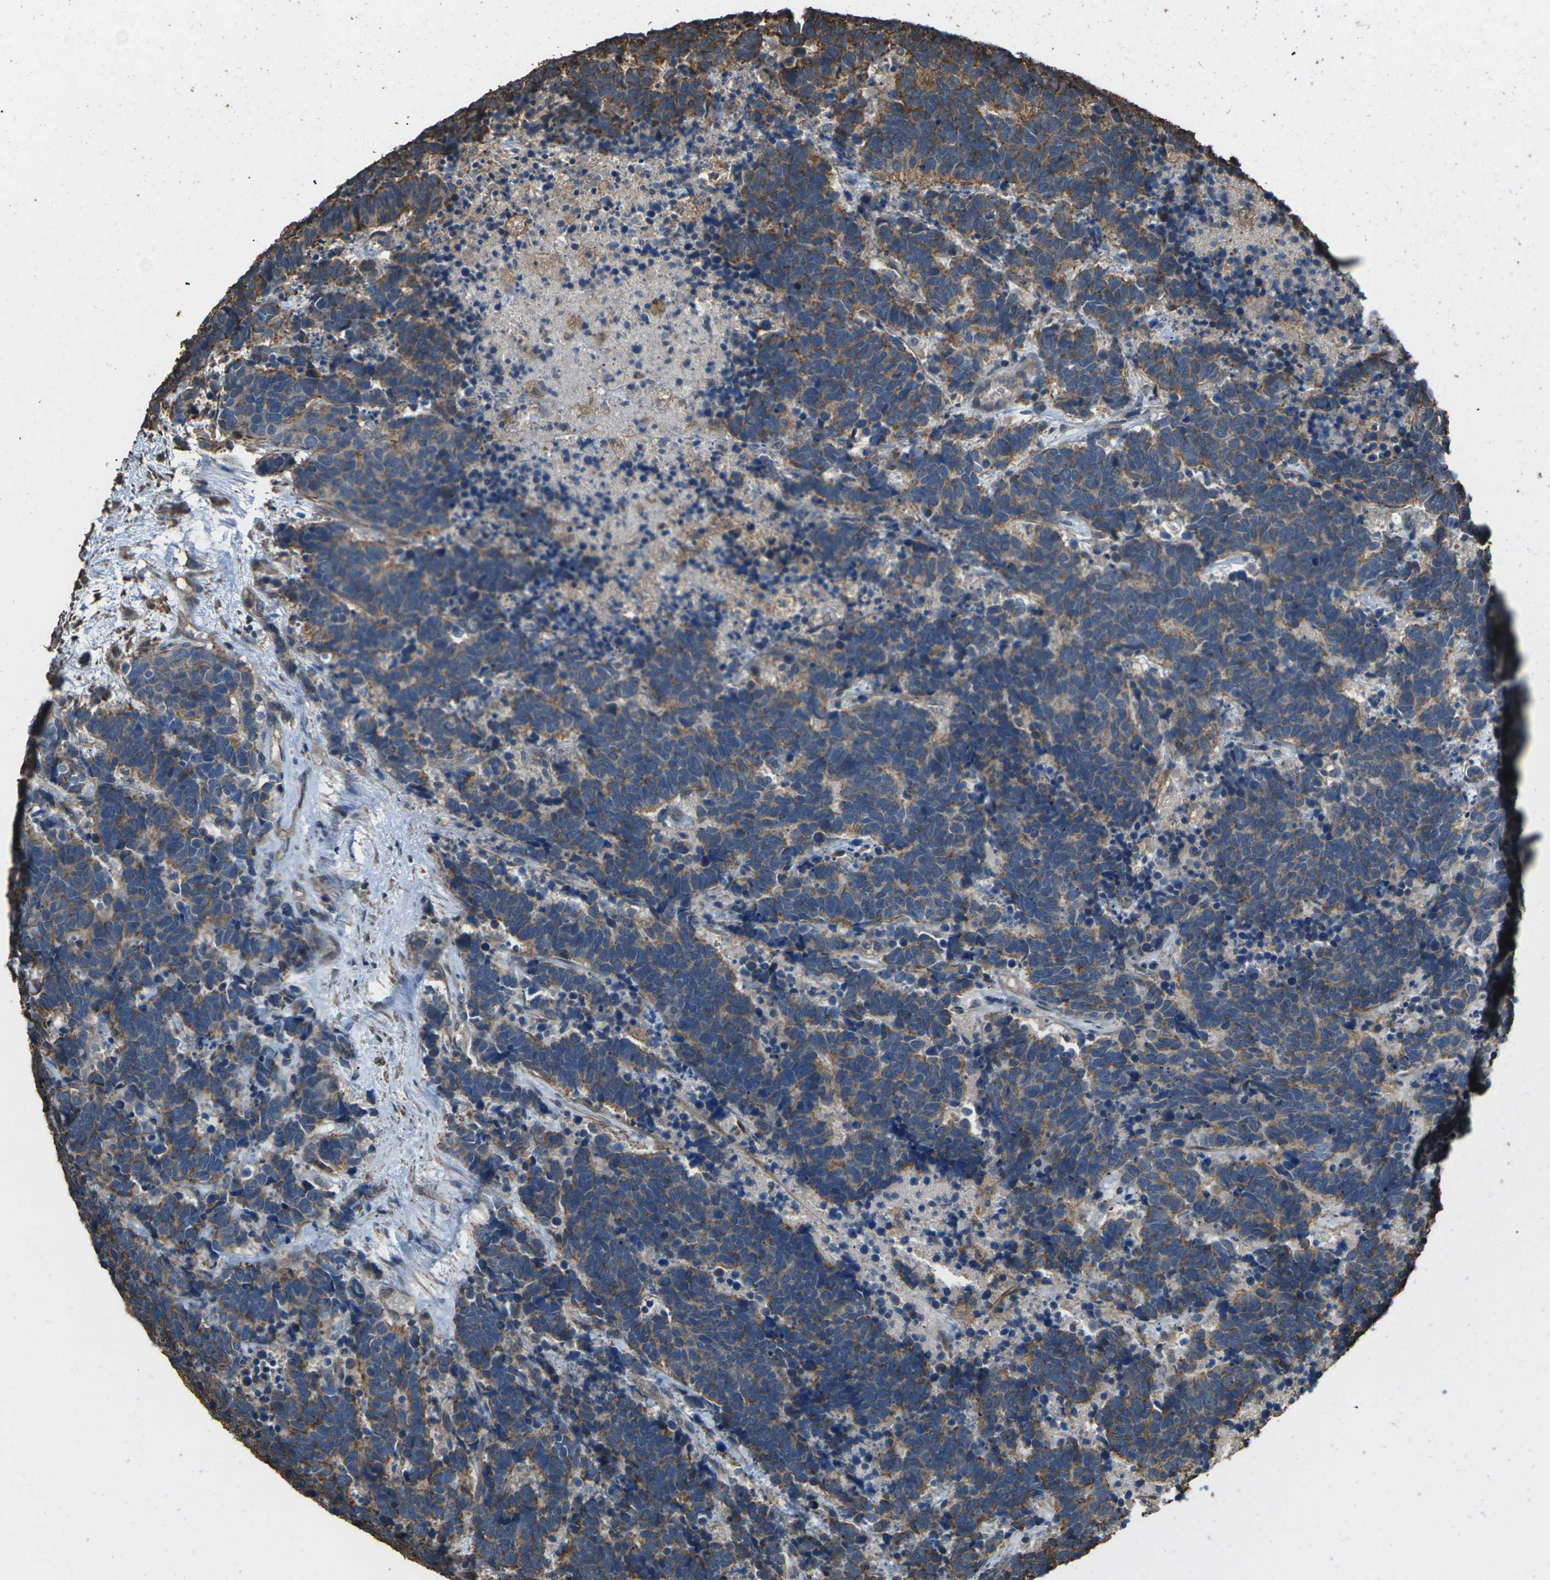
{"staining": {"intensity": "moderate", "quantity": "25%-75%", "location": "cytoplasmic/membranous"}, "tissue": "carcinoid", "cell_type": "Tumor cells", "image_type": "cancer", "snomed": [{"axis": "morphology", "description": "Carcinoma, NOS"}, {"axis": "morphology", "description": "Carcinoid, malignant, NOS"}, {"axis": "topography", "description": "Urinary bladder"}], "caption": "Immunohistochemistry photomicrograph of neoplastic tissue: carcinoid stained using immunohistochemistry displays medium levels of moderate protein expression localized specifically in the cytoplasmic/membranous of tumor cells, appearing as a cytoplasmic/membranous brown color.", "gene": "DHPS", "patient": {"sex": "male", "age": 57}}